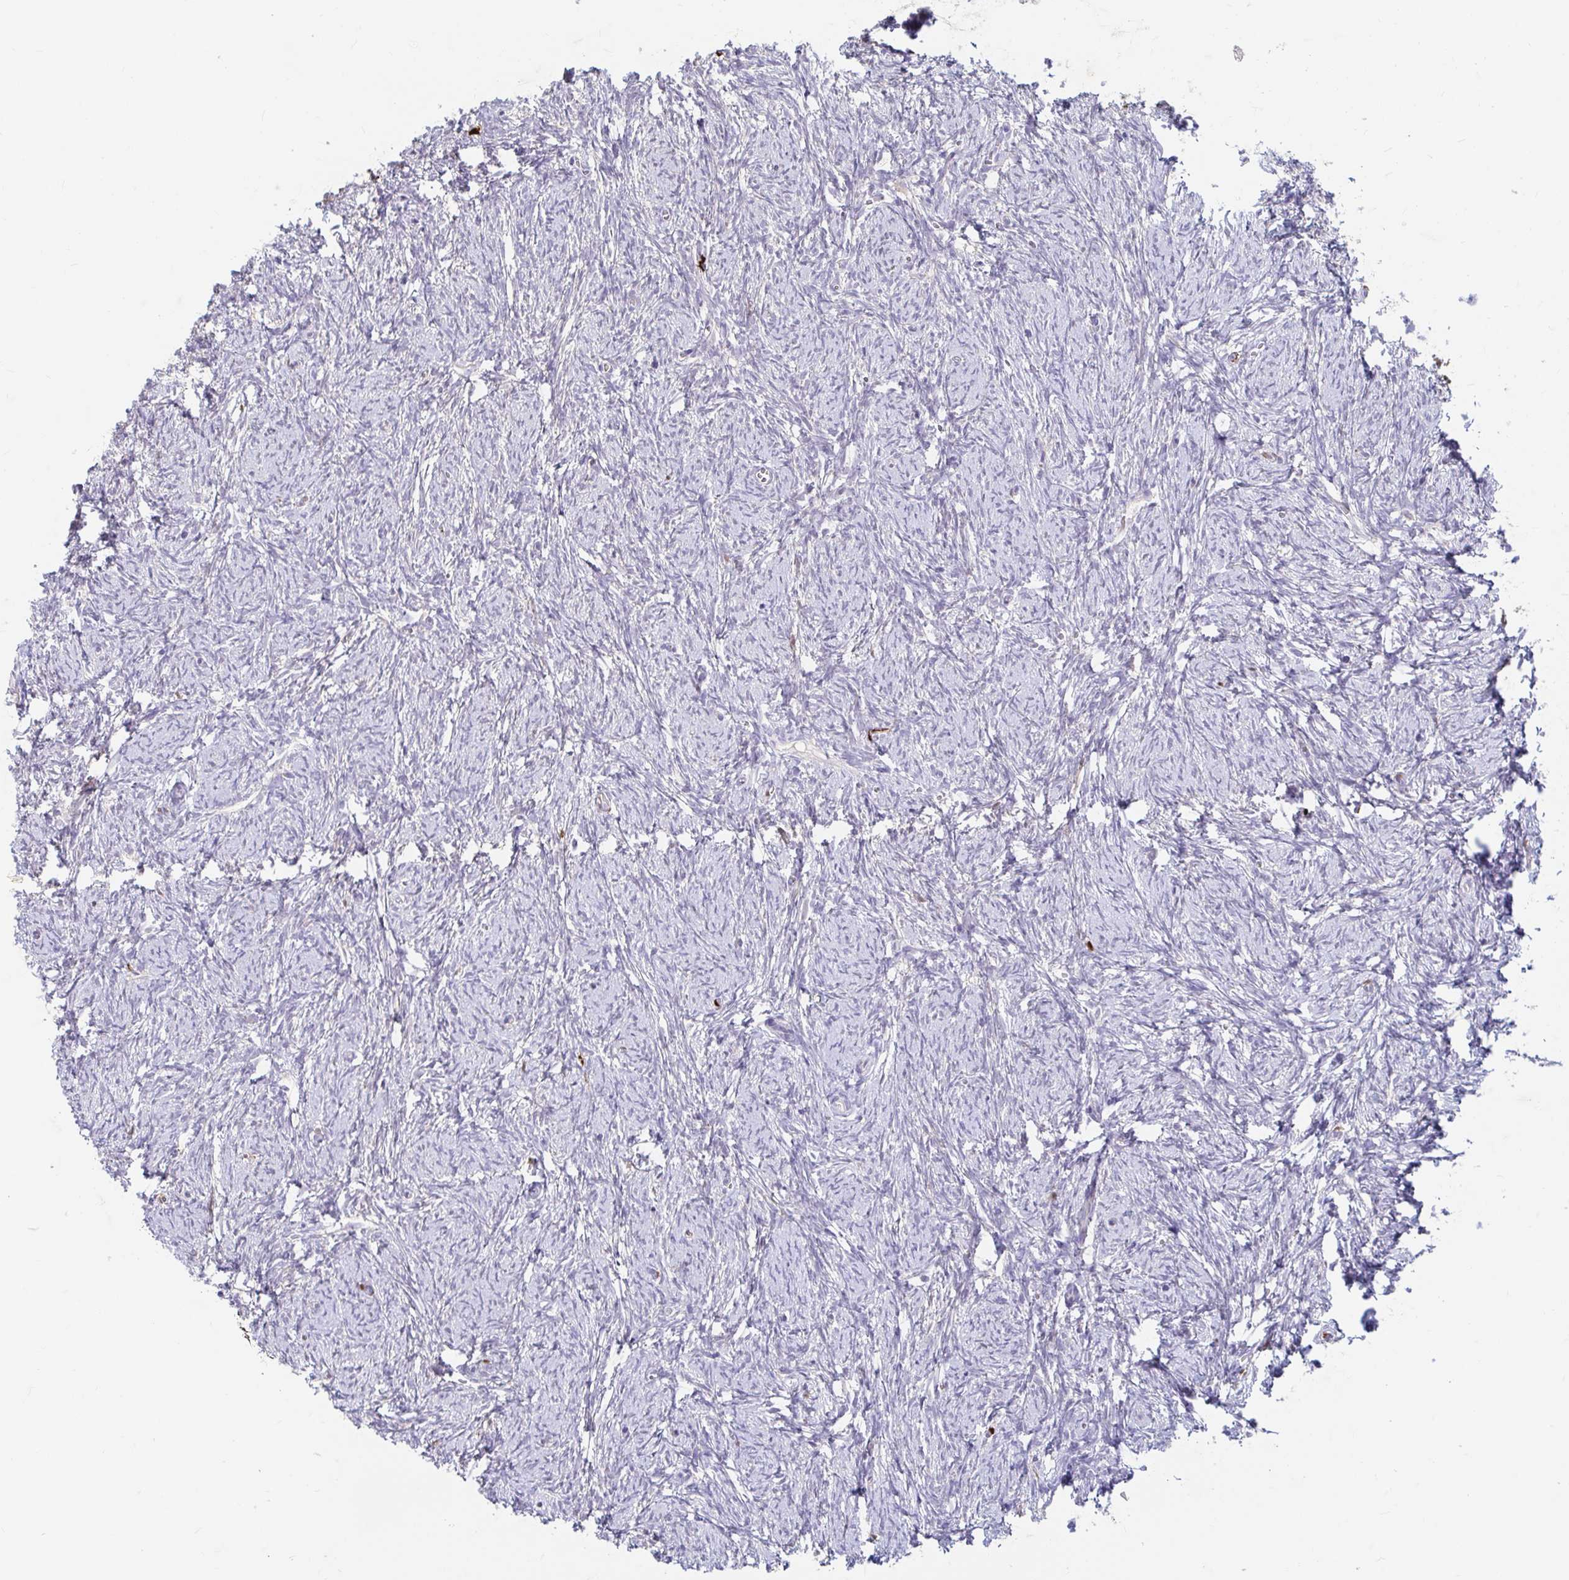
{"staining": {"intensity": "weak", "quantity": ">75%", "location": "cytoplasmic/membranous"}, "tissue": "ovary", "cell_type": "Follicle cells", "image_type": "normal", "snomed": [{"axis": "morphology", "description": "Normal tissue, NOS"}, {"axis": "topography", "description": "Ovary"}], "caption": "The micrograph displays immunohistochemical staining of unremarkable ovary. There is weak cytoplasmic/membranous positivity is present in approximately >75% of follicle cells. Nuclei are stained in blue.", "gene": "ADH1A", "patient": {"sex": "female", "age": 41}}